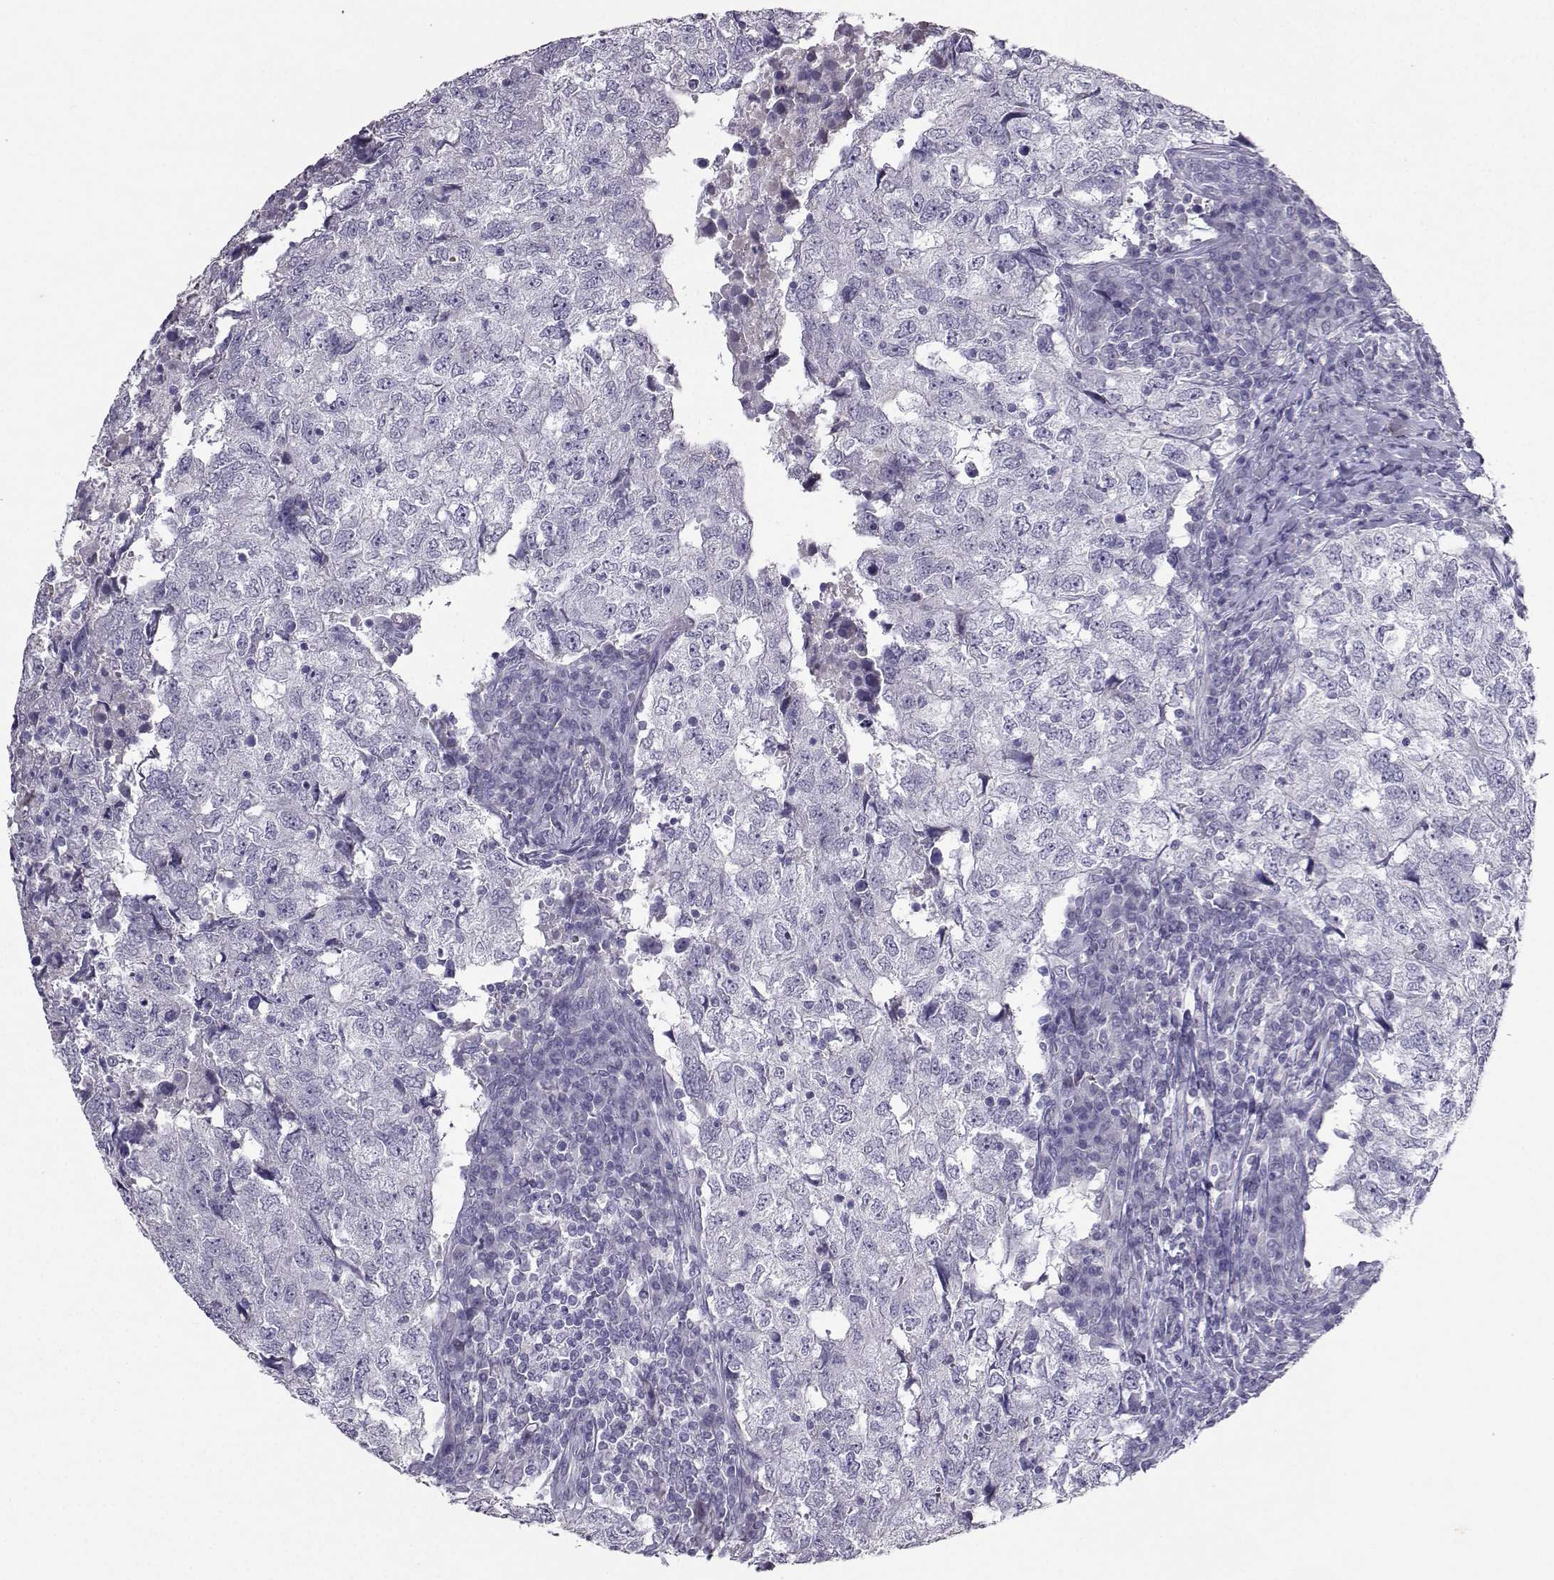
{"staining": {"intensity": "negative", "quantity": "none", "location": "none"}, "tissue": "breast cancer", "cell_type": "Tumor cells", "image_type": "cancer", "snomed": [{"axis": "morphology", "description": "Duct carcinoma"}, {"axis": "topography", "description": "Breast"}], "caption": "Breast cancer (invasive ductal carcinoma) was stained to show a protein in brown. There is no significant staining in tumor cells.", "gene": "CARTPT", "patient": {"sex": "female", "age": 30}}